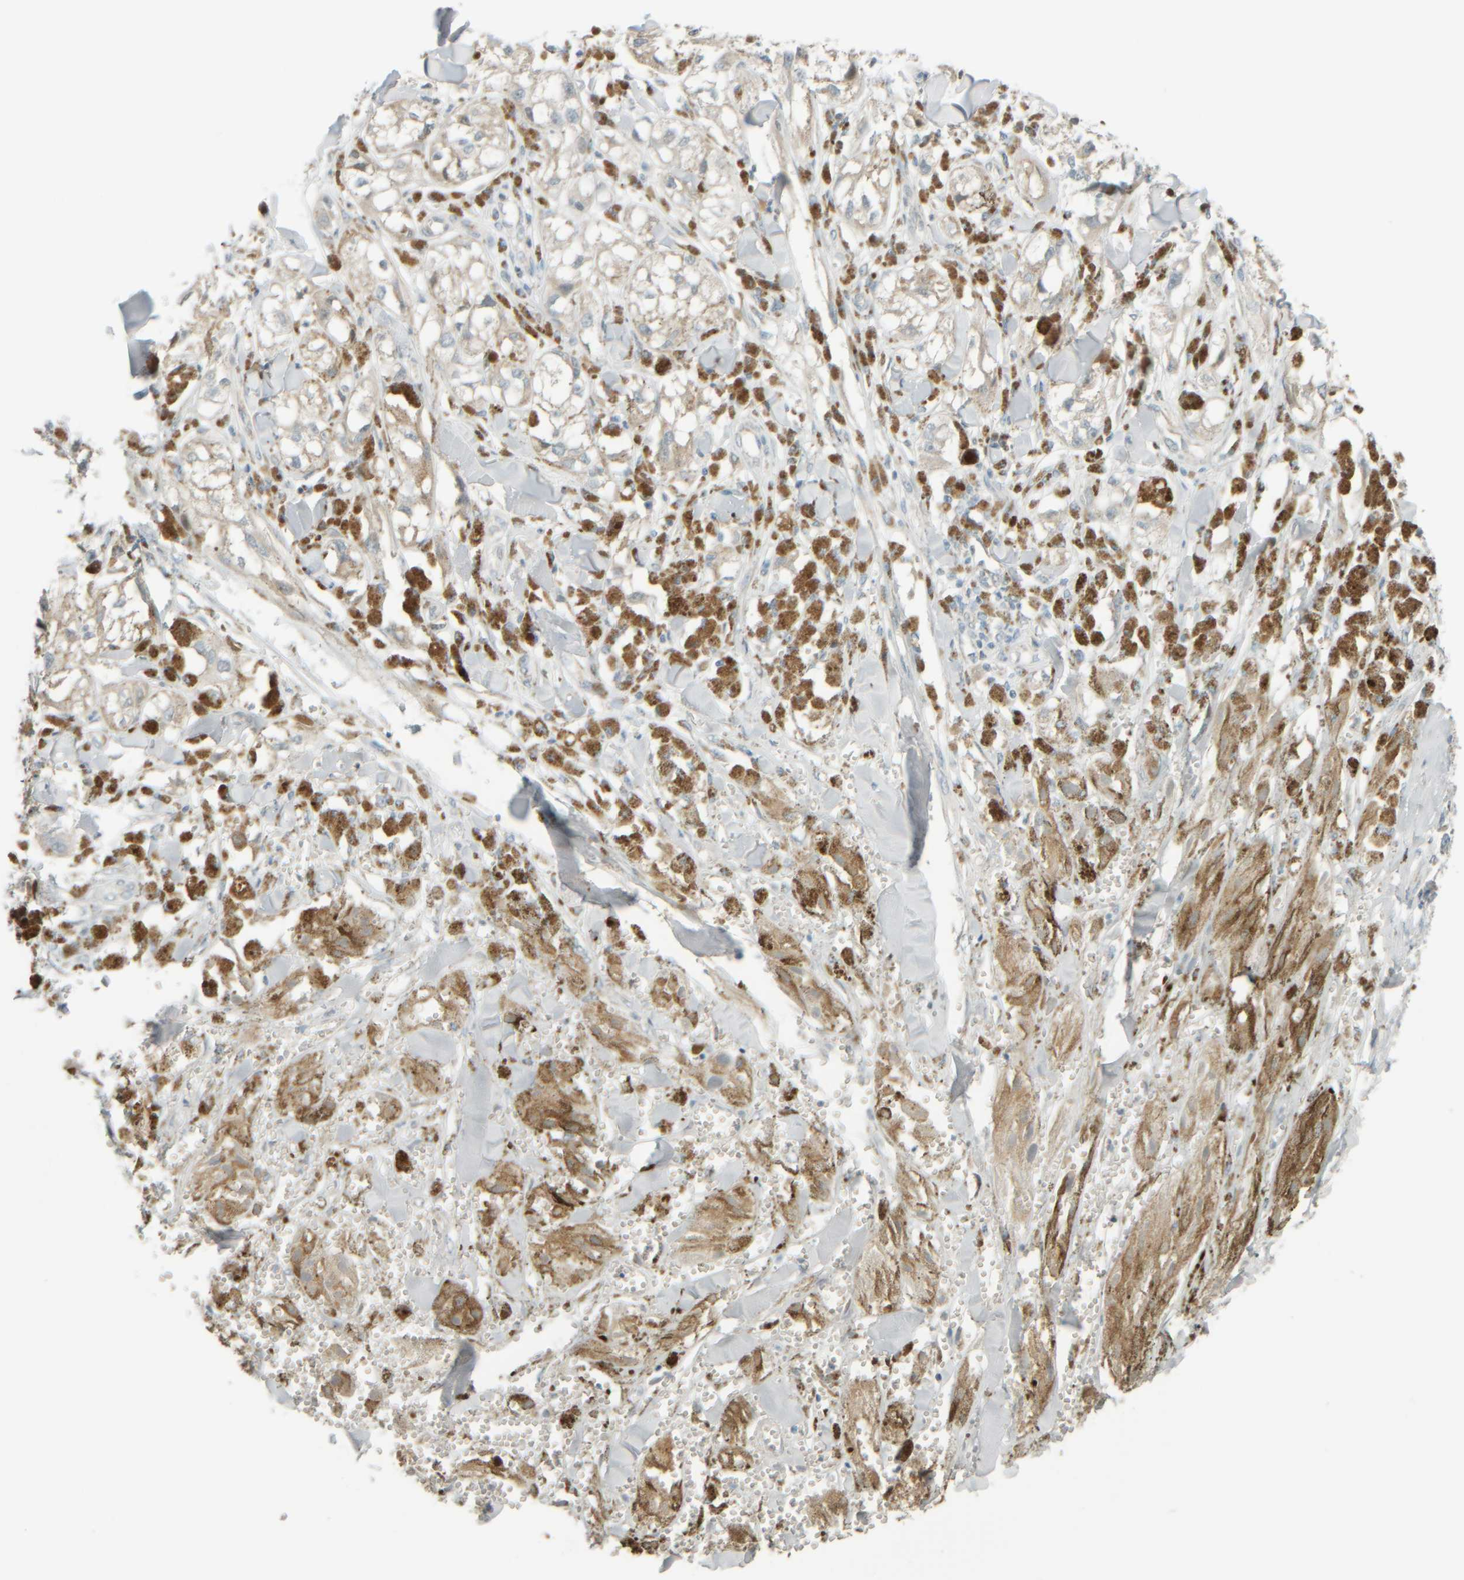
{"staining": {"intensity": "weak", "quantity": "25%-75%", "location": "cytoplasmic/membranous"}, "tissue": "melanoma", "cell_type": "Tumor cells", "image_type": "cancer", "snomed": [{"axis": "morphology", "description": "Malignant melanoma, NOS"}, {"axis": "topography", "description": "Skin"}], "caption": "Weak cytoplasmic/membranous expression is seen in approximately 25%-75% of tumor cells in melanoma.", "gene": "PTGES3L-AARSD1", "patient": {"sex": "male", "age": 88}}